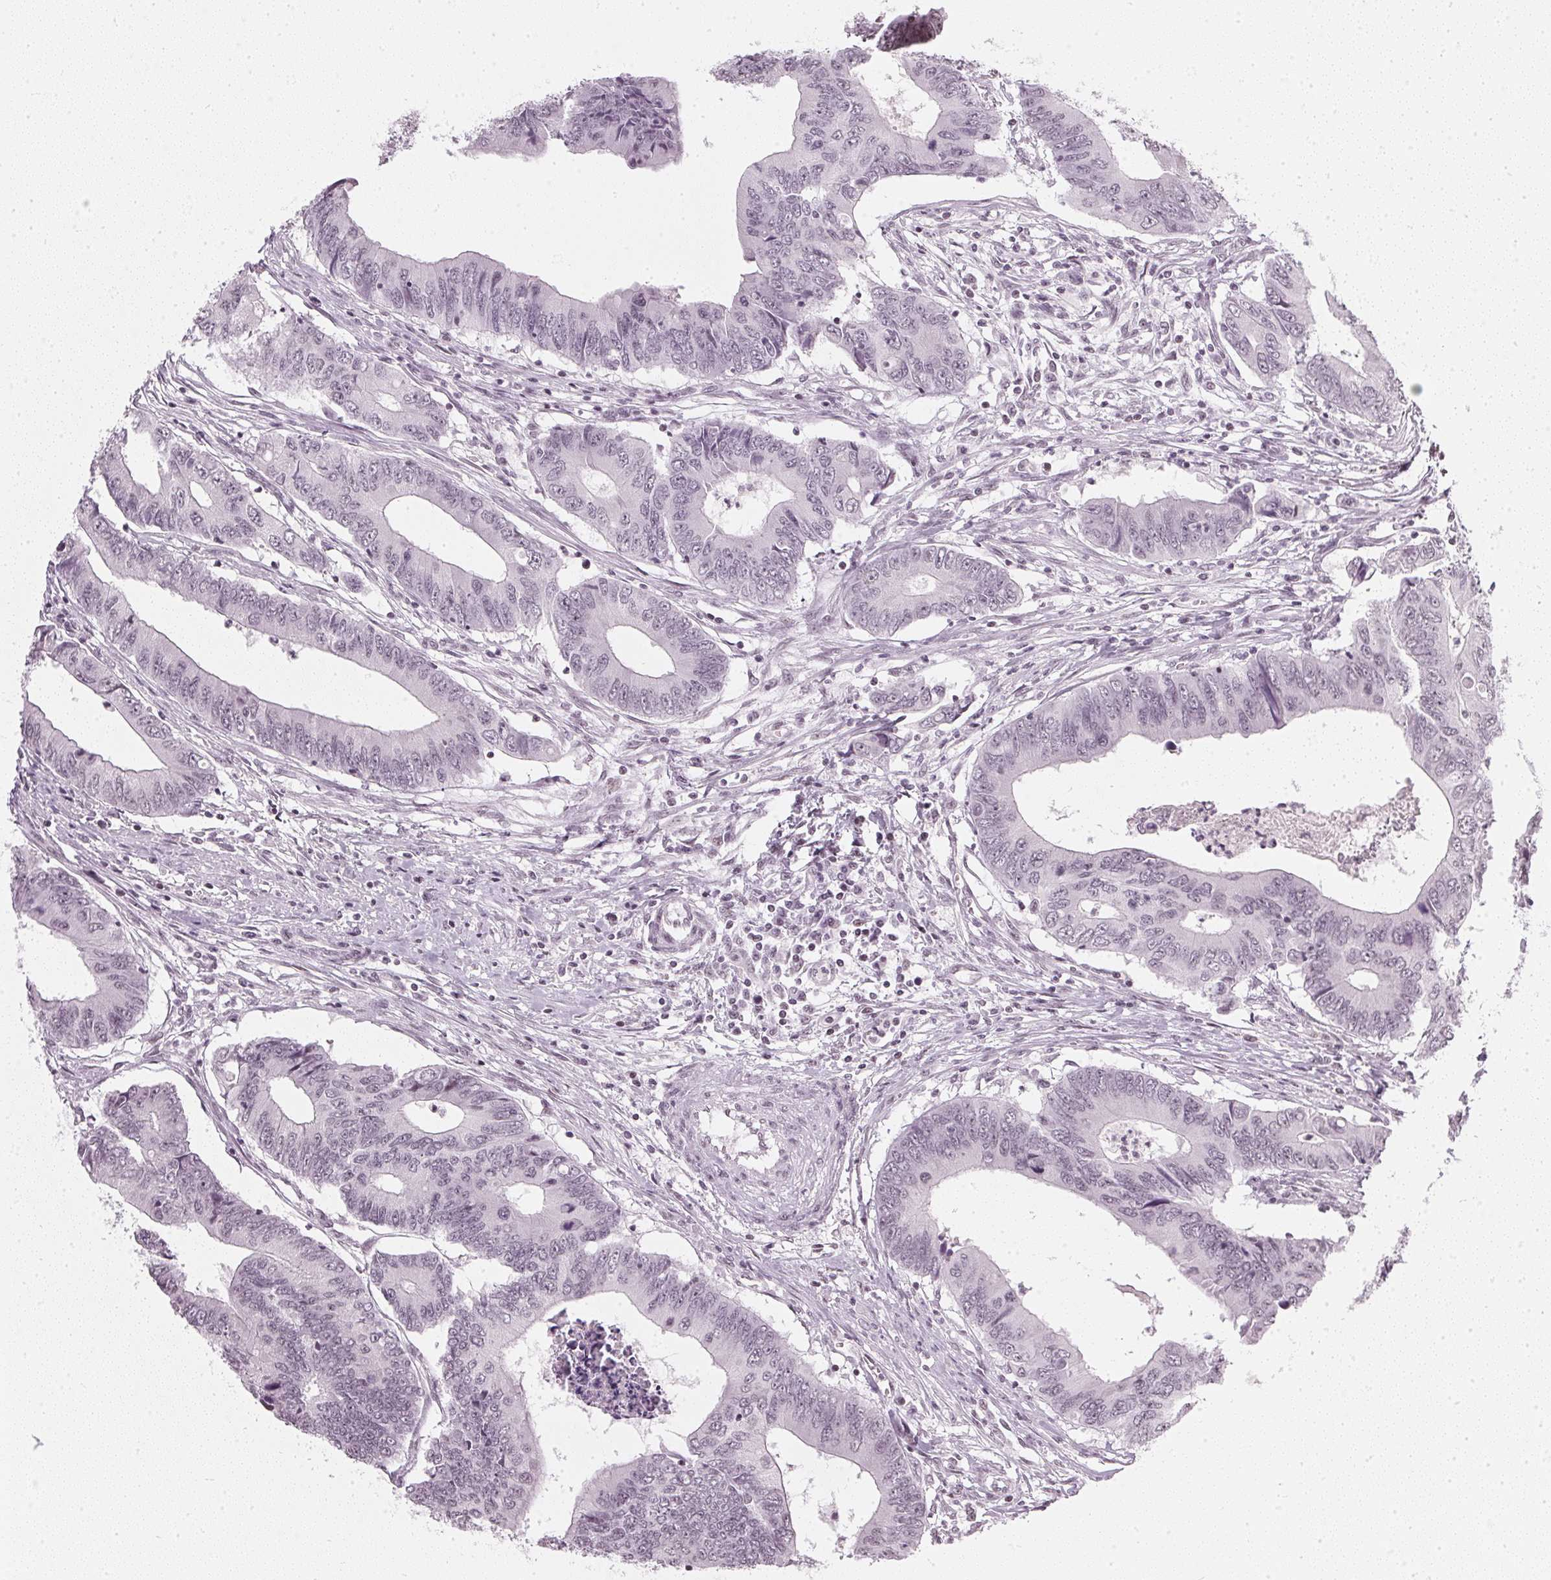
{"staining": {"intensity": "negative", "quantity": "none", "location": "none"}, "tissue": "colorectal cancer", "cell_type": "Tumor cells", "image_type": "cancer", "snomed": [{"axis": "morphology", "description": "Adenocarcinoma, NOS"}, {"axis": "topography", "description": "Colon"}], "caption": "High power microscopy histopathology image of an immunohistochemistry (IHC) photomicrograph of colorectal cancer, revealing no significant staining in tumor cells. (DAB (3,3'-diaminobenzidine) immunohistochemistry (IHC), high magnification).", "gene": "DNAJC6", "patient": {"sex": "male", "age": 53}}